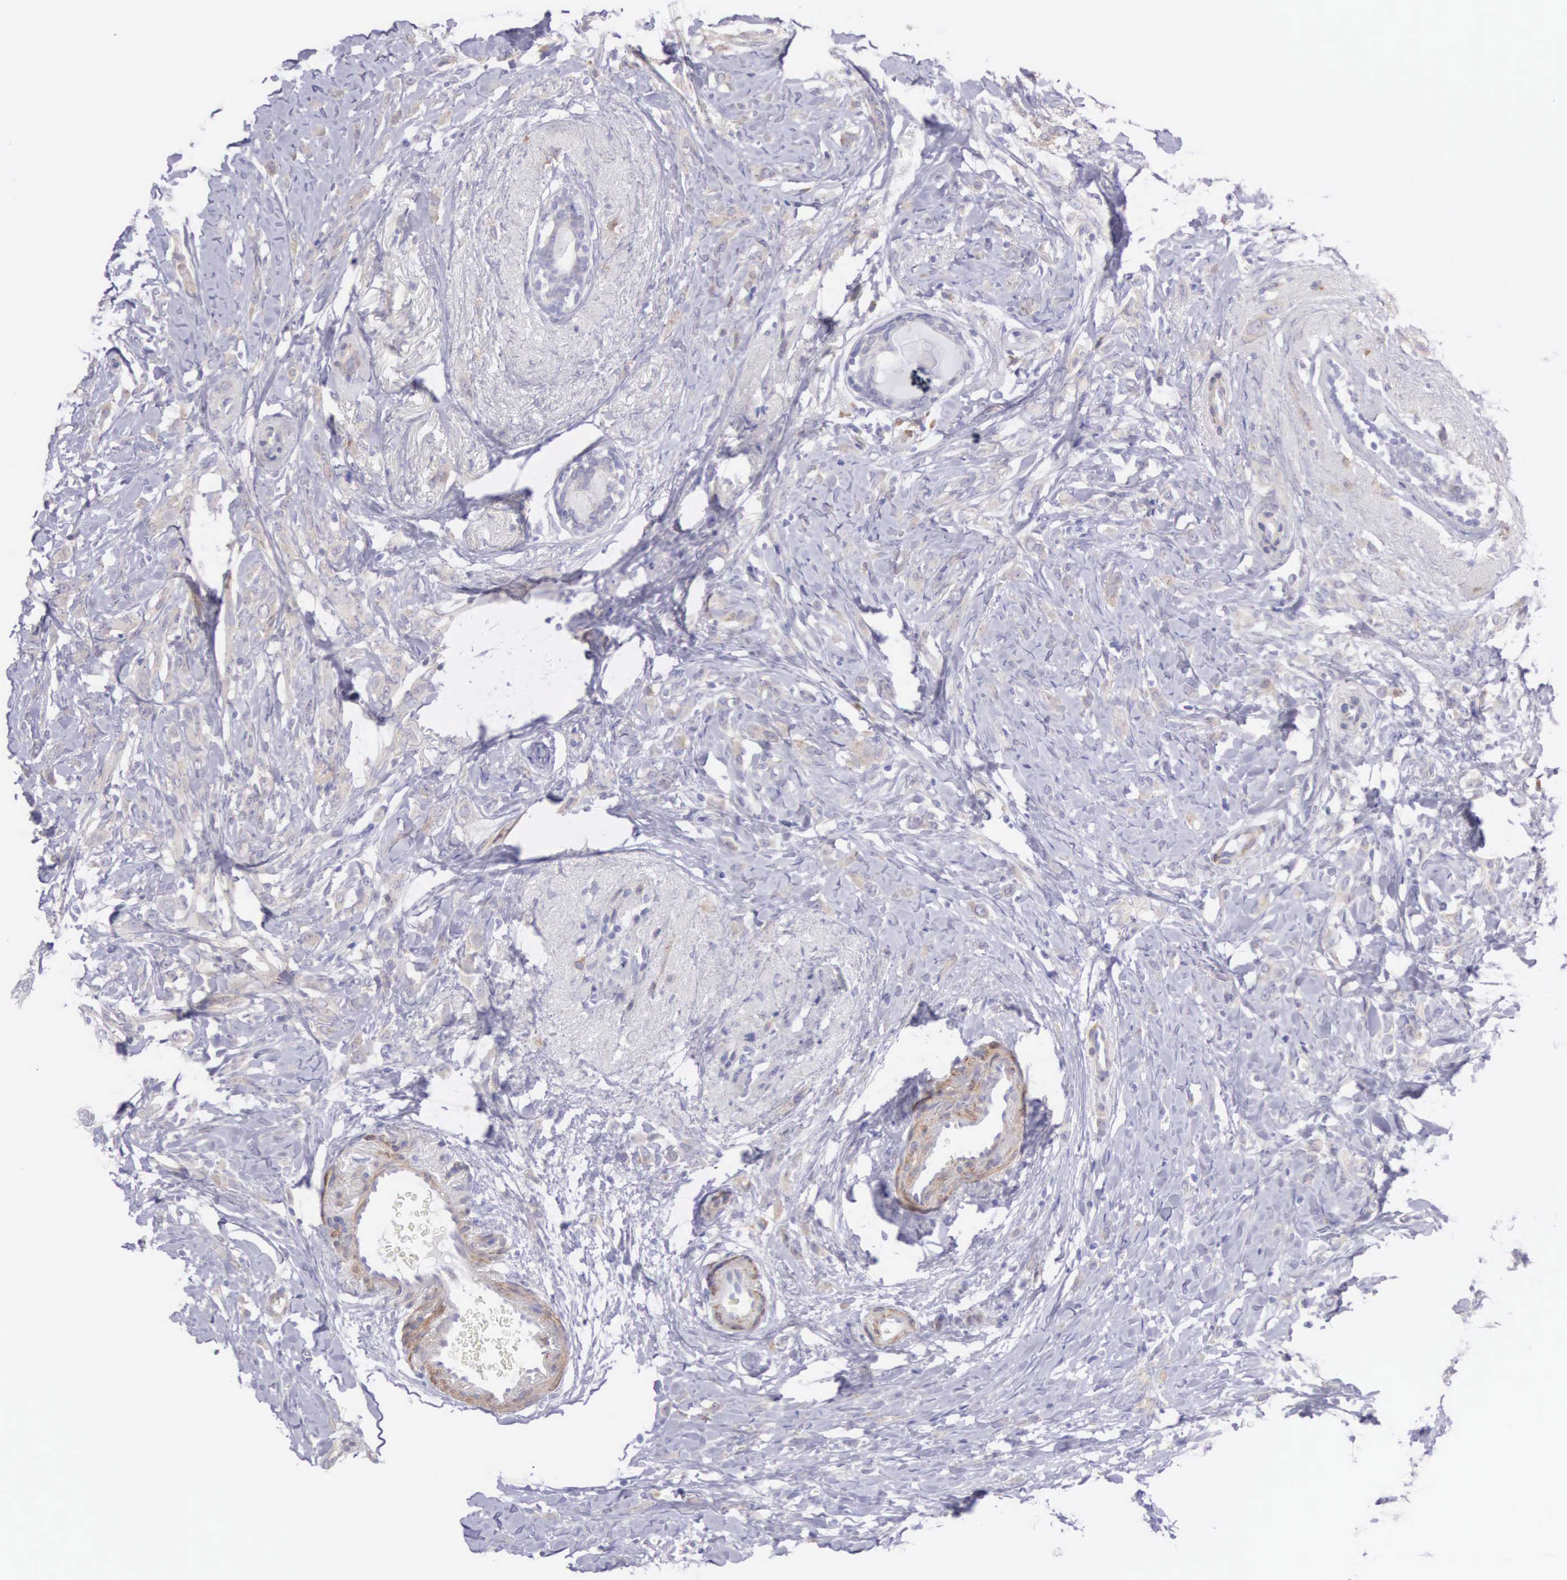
{"staining": {"intensity": "weak", "quantity": "25%-75%", "location": "cytoplasmic/membranous"}, "tissue": "breast cancer", "cell_type": "Tumor cells", "image_type": "cancer", "snomed": [{"axis": "morphology", "description": "Lobular carcinoma"}, {"axis": "topography", "description": "Breast"}], "caption": "Human breast lobular carcinoma stained with a brown dye exhibits weak cytoplasmic/membranous positive expression in about 25%-75% of tumor cells.", "gene": "ARFGAP3", "patient": {"sex": "female", "age": 57}}